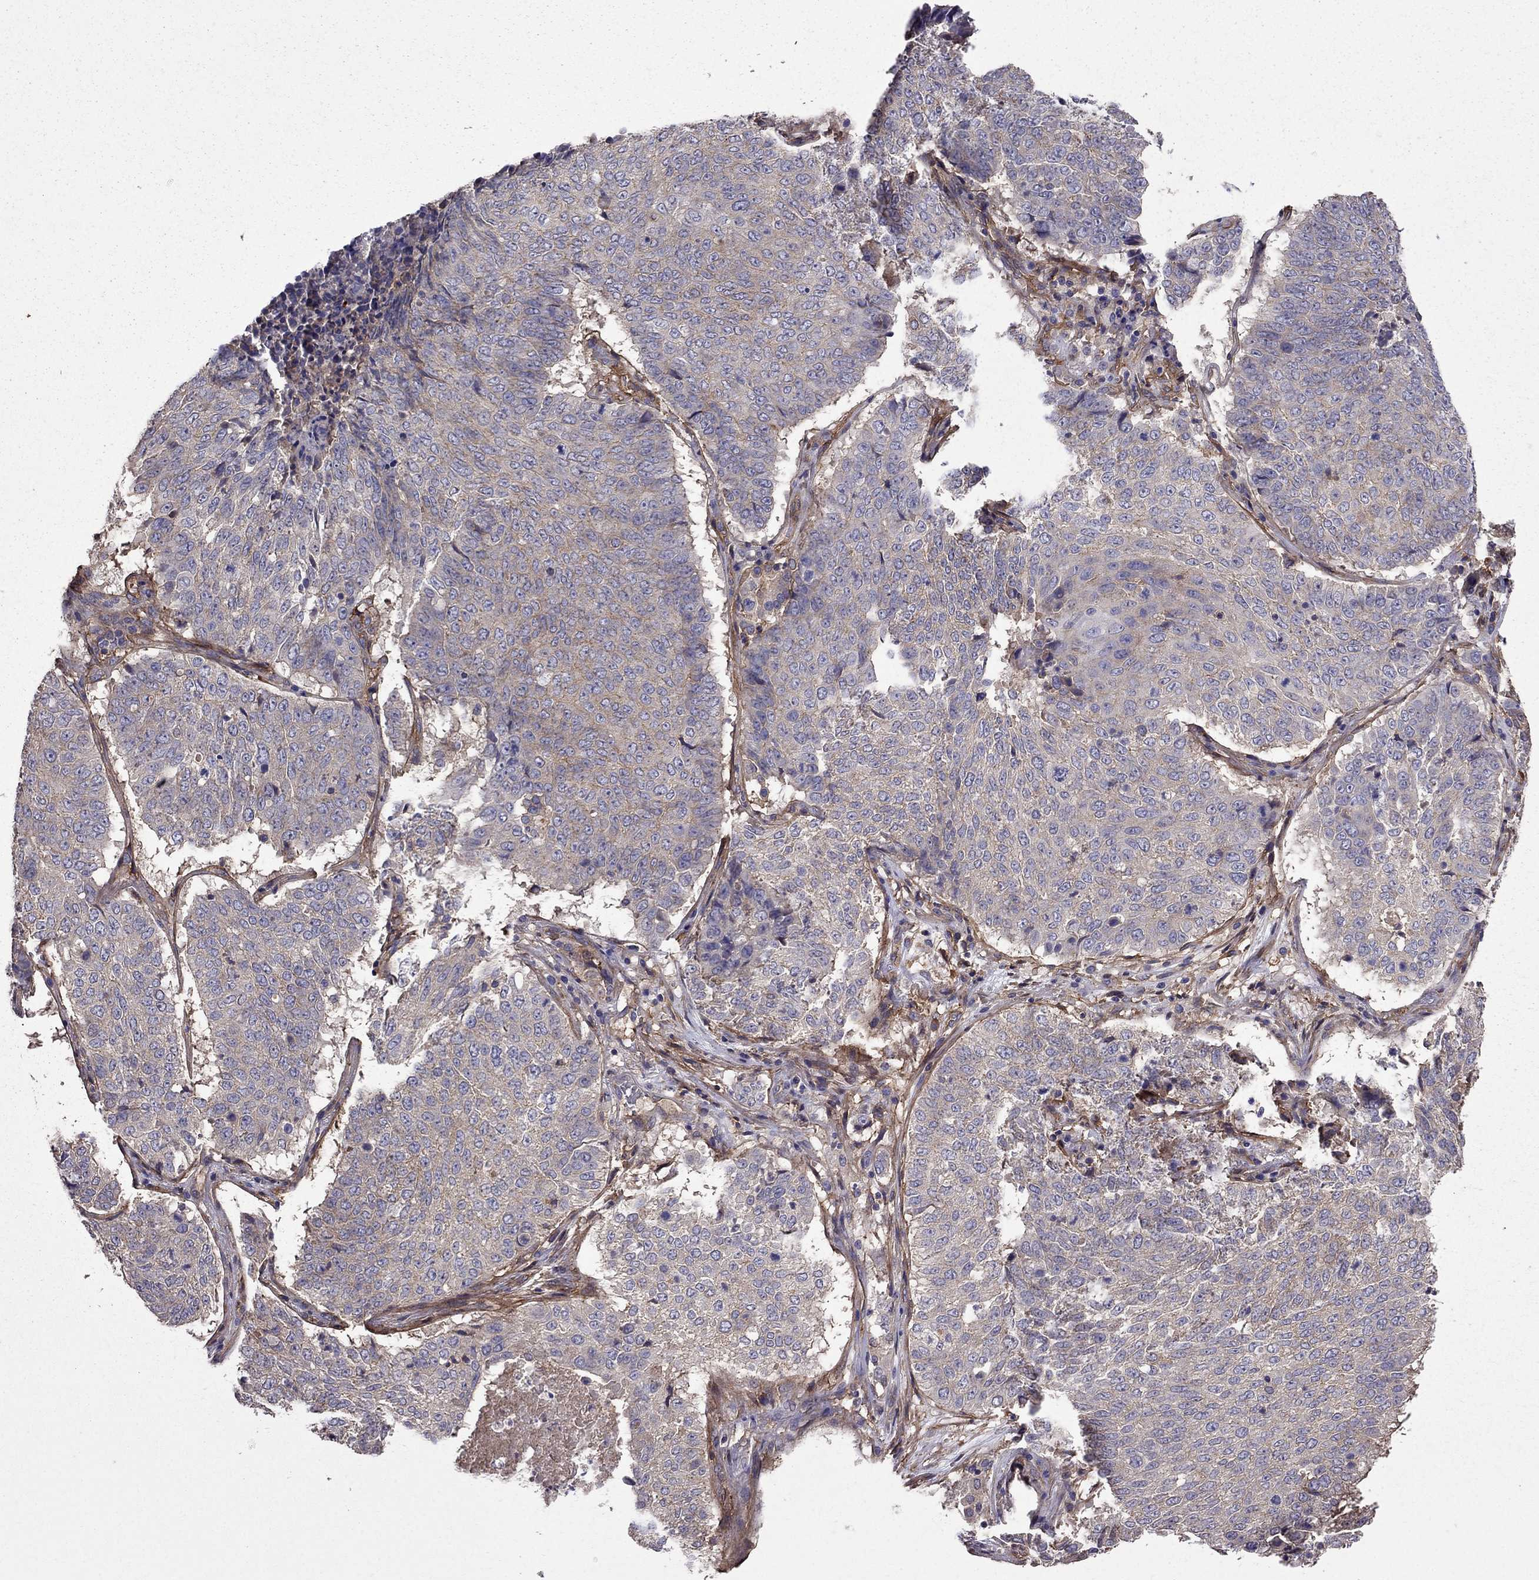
{"staining": {"intensity": "weak", "quantity": "25%-75%", "location": "cytoplasmic/membranous"}, "tissue": "lung cancer", "cell_type": "Tumor cells", "image_type": "cancer", "snomed": [{"axis": "morphology", "description": "Squamous cell carcinoma, NOS"}, {"axis": "topography", "description": "Lung"}], "caption": "Protein staining of lung cancer (squamous cell carcinoma) tissue reveals weak cytoplasmic/membranous staining in about 25%-75% of tumor cells. (DAB IHC, brown staining for protein, blue staining for nuclei).", "gene": "ITGB1", "patient": {"sex": "male", "age": 64}}